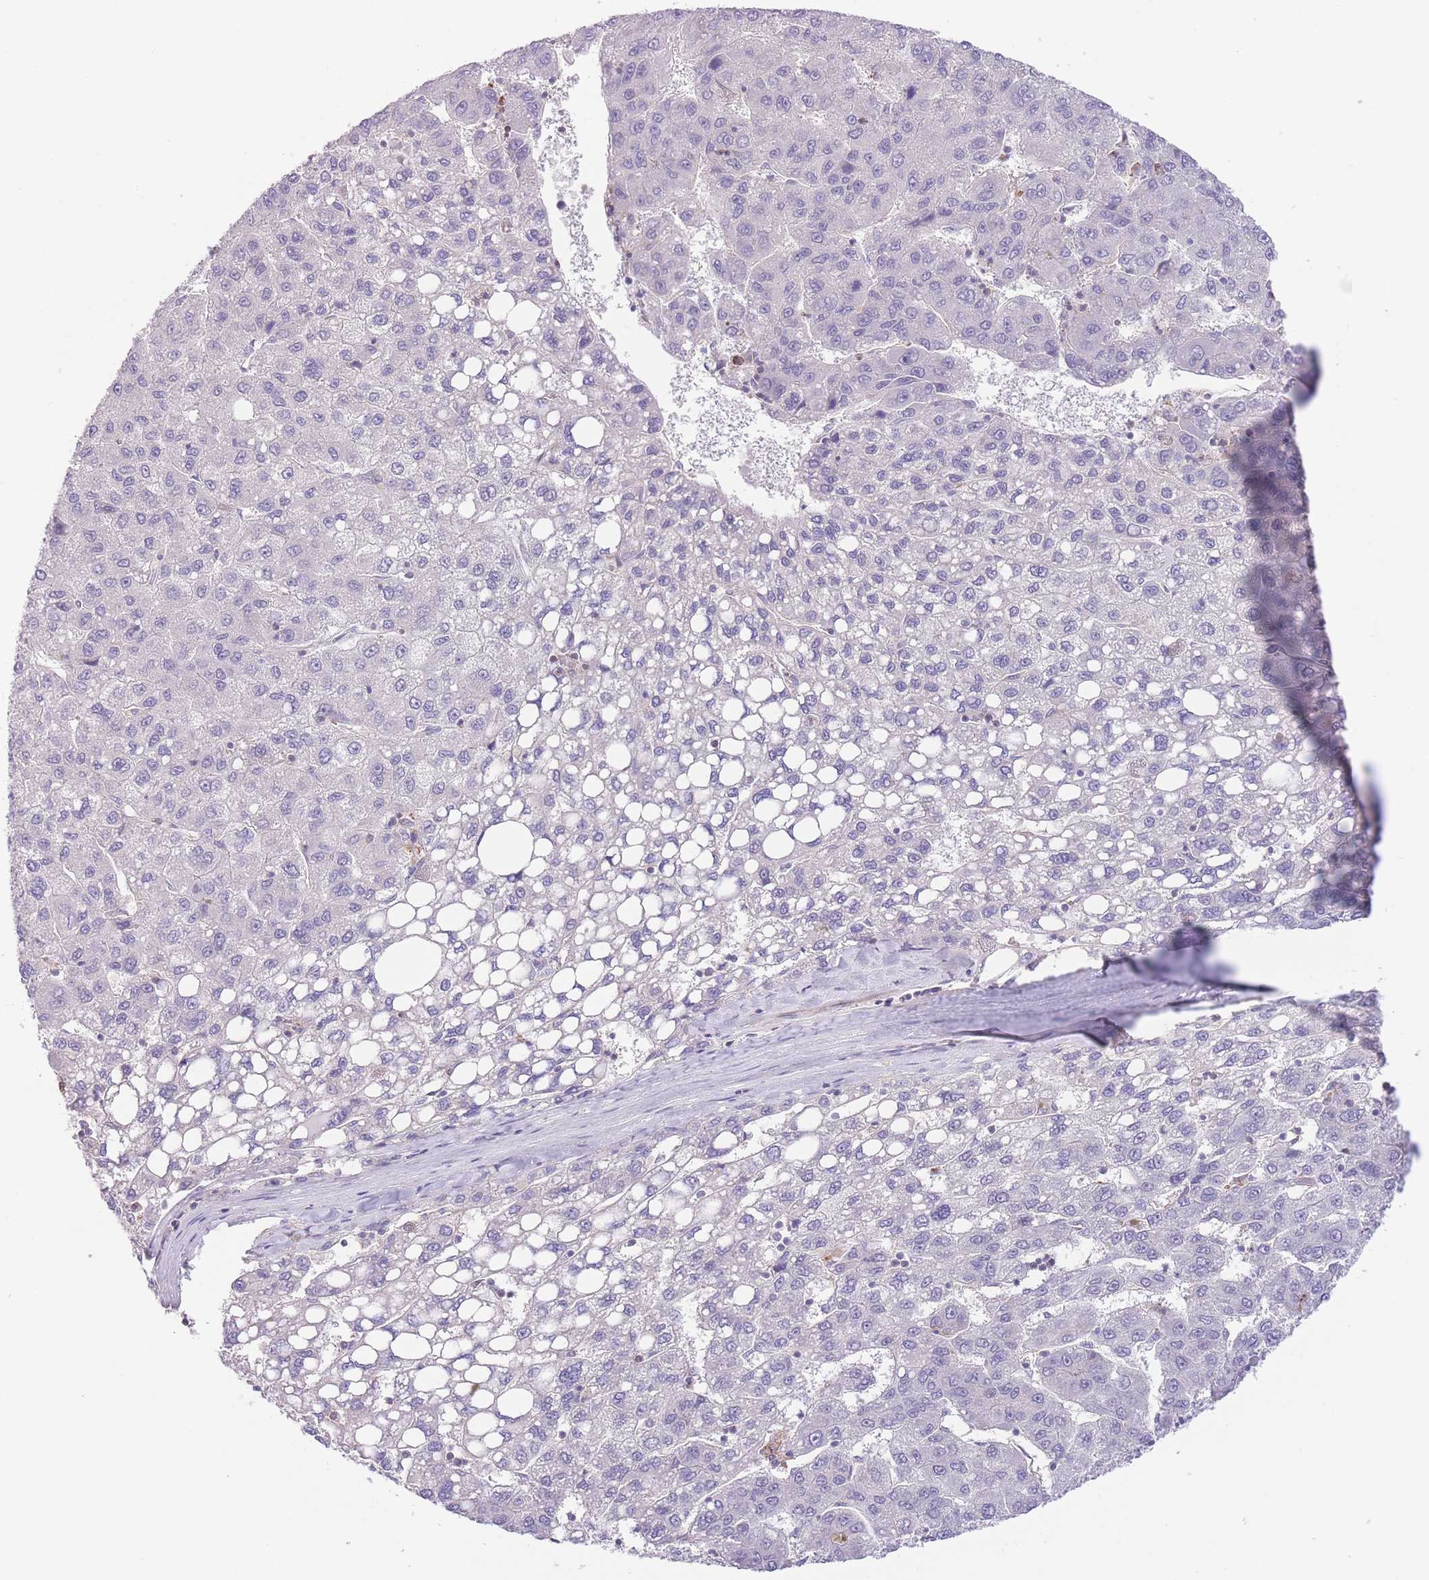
{"staining": {"intensity": "negative", "quantity": "none", "location": "none"}, "tissue": "liver cancer", "cell_type": "Tumor cells", "image_type": "cancer", "snomed": [{"axis": "morphology", "description": "Carcinoma, Hepatocellular, NOS"}, {"axis": "topography", "description": "Liver"}], "caption": "Hepatocellular carcinoma (liver) was stained to show a protein in brown. There is no significant positivity in tumor cells.", "gene": "C9orf152", "patient": {"sex": "female", "age": 82}}